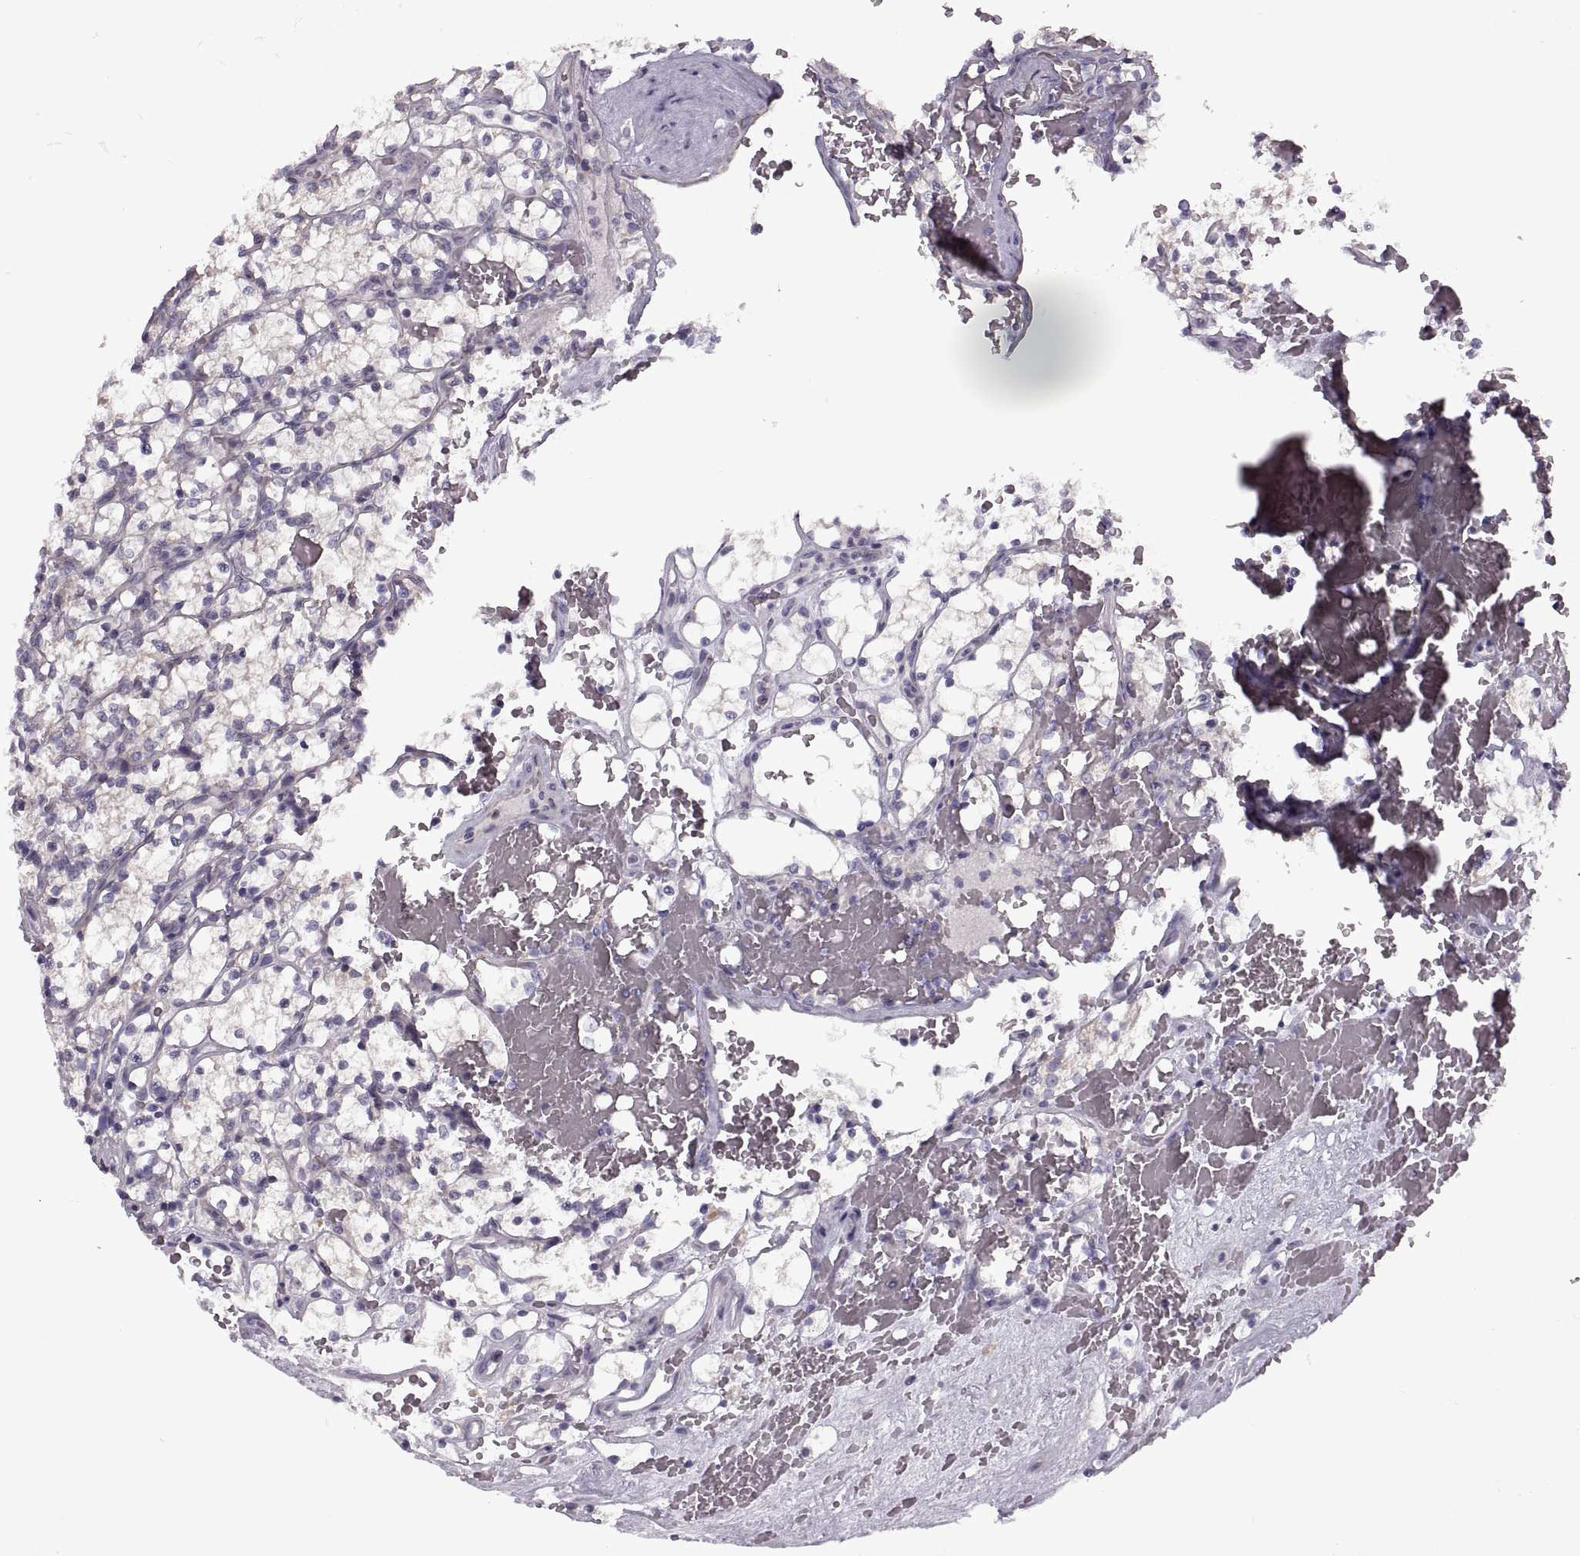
{"staining": {"intensity": "negative", "quantity": "none", "location": "none"}, "tissue": "renal cancer", "cell_type": "Tumor cells", "image_type": "cancer", "snomed": [{"axis": "morphology", "description": "Adenocarcinoma, NOS"}, {"axis": "topography", "description": "Kidney"}], "caption": "This is a histopathology image of IHC staining of renal cancer (adenocarcinoma), which shows no staining in tumor cells.", "gene": "RIPK4", "patient": {"sex": "female", "age": 69}}